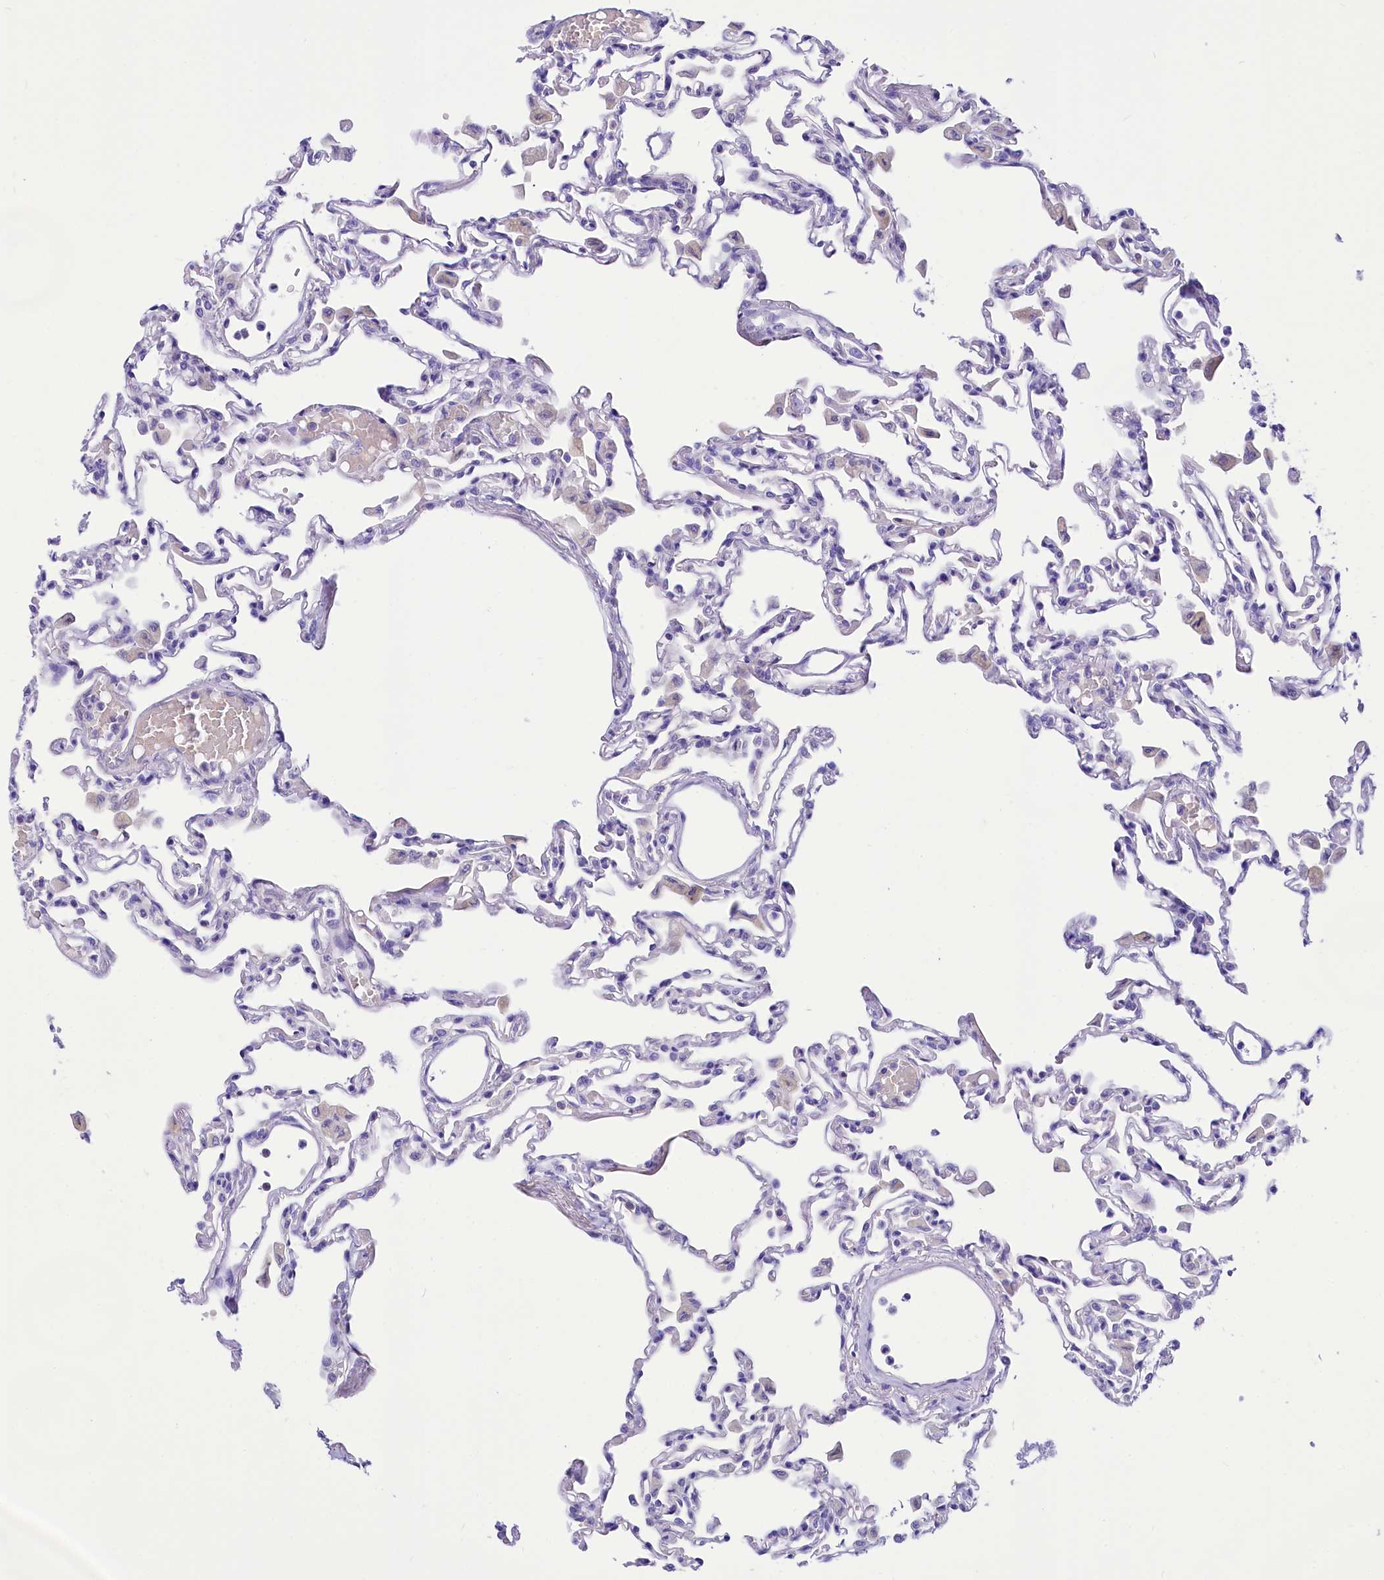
{"staining": {"intensity": "negative", "quantity": "none", "location": "none"}, "tissue": "lung", "cell_type": "Alveolar cells", "image_type": "normal", "snomed": [{"axis": "morphology", "description": "Normal tissue, NOS"}, {"axis": "topography", "description": "Bronchus"}, {"axis": "topography", "description": "Lung"}], "caption": "IHC micrograph of unremarkable human lung stained for a protein (brown), which shows no staining in alveolar cells.", "gene": "TTC36", "patient": {"sex": "female", "age": 49}}